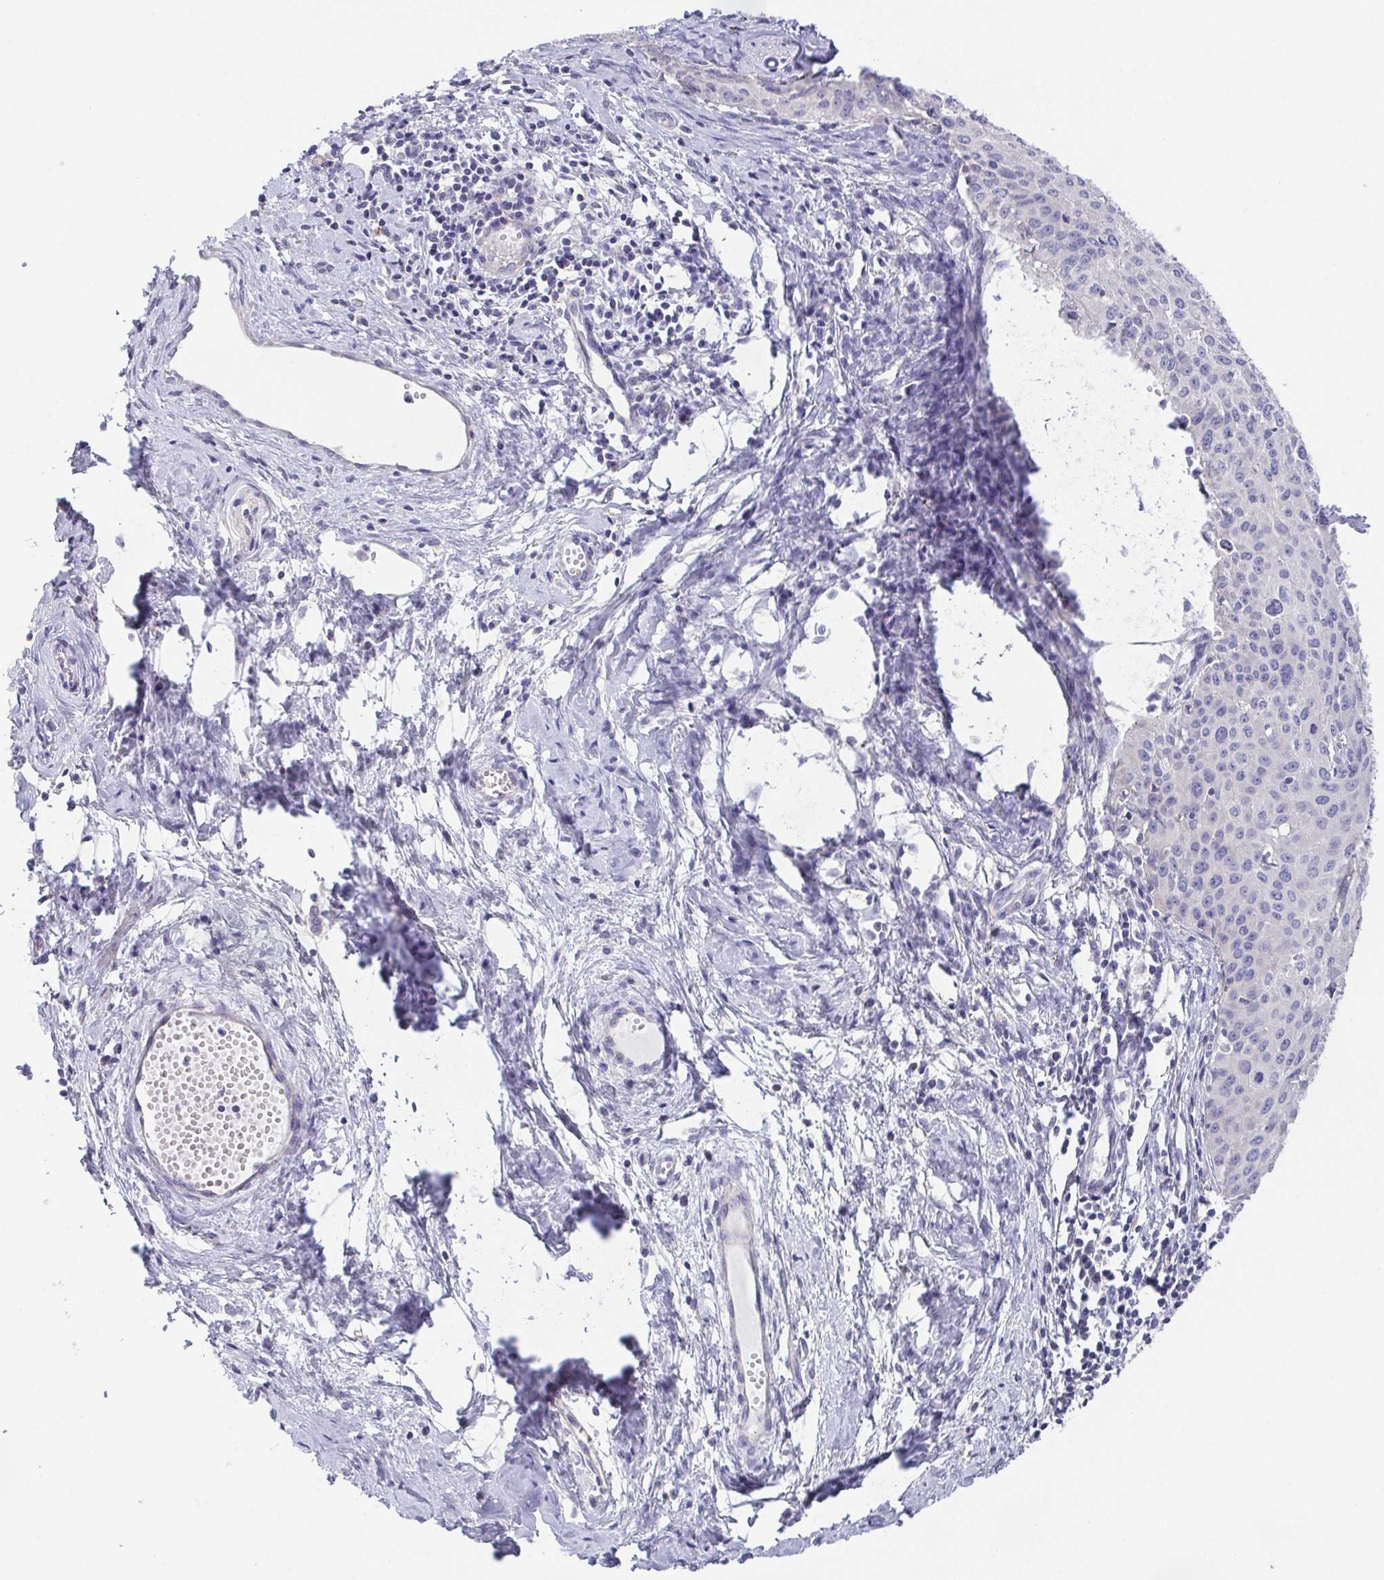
{"staining": {"intensity": "negative", "quantity": "none", "location": "none"}, "tissue": "cervical cancer", "cell_type": "Tumor cells", "image_type": "cancer", "snomed": [{"axis": "morphology", "description": "Squamous cell carcinoma, NOS"}, {"axis": "topography", "description": "Cervix"}], "caption": "Tumor cells show no significant protein positivity in squamous cell carcinoma (cervical).", "gene": "PKDREJ", "patient": {"sex": "female", "age": 50}}